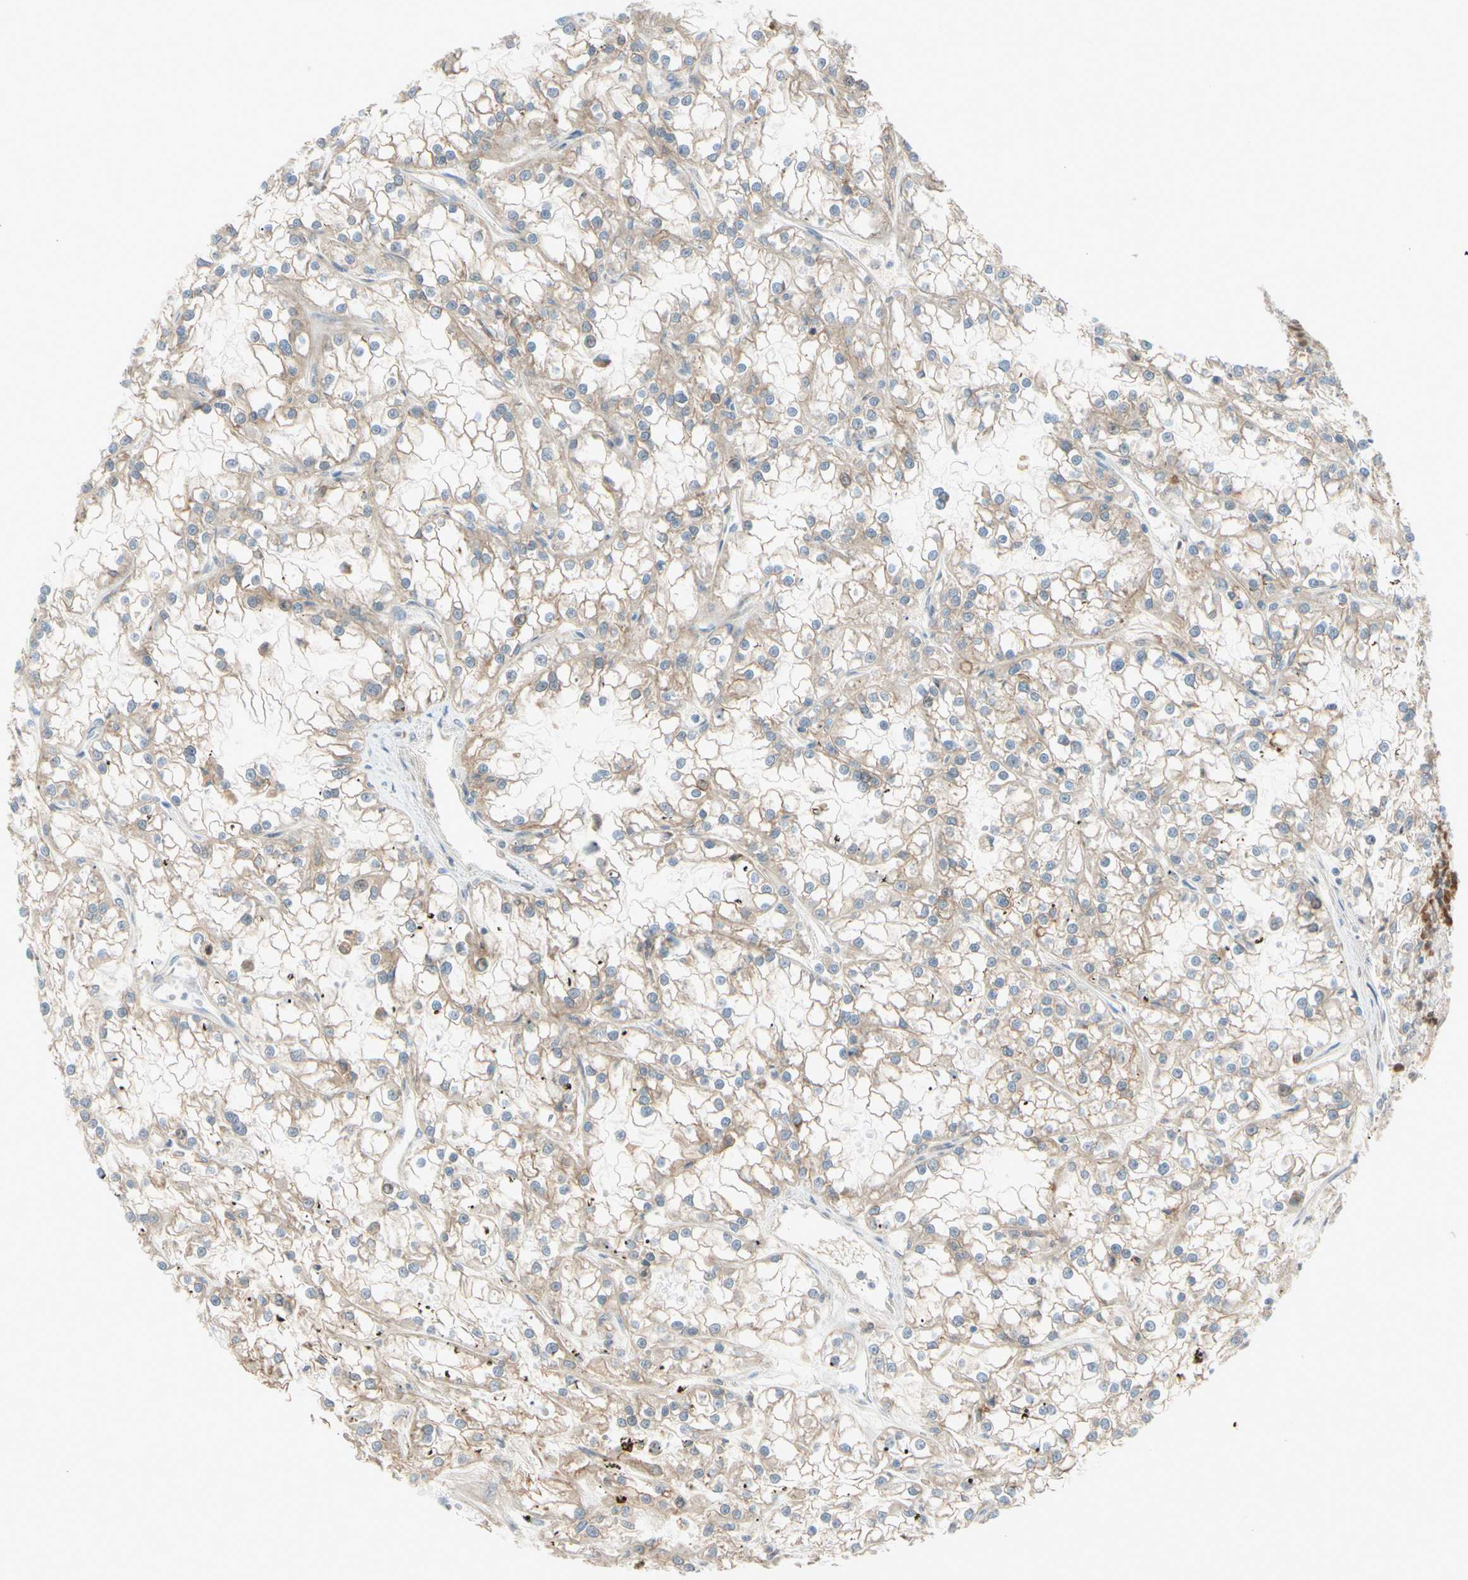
{"staining": {"intensity": "weak", "quantity": ">75%", "location": "cytoplasmic/membranous"}, "tissue": "renal cancer", "cell_type": "Tumor cells", "image_type": "cancer", "snomed": [{"axis": "morphology", "description": "Adenocarcinoma, NOS"}, {"axis": "topography", "description": "Kidney"}], "caption": "A brown stain highlights weak cytoplasmic/membranous expression of a protein in human renal adenocarcinoma tumor cells.", "gene": "PTTG1", "patient": {"sex": "female", "age": 52}}